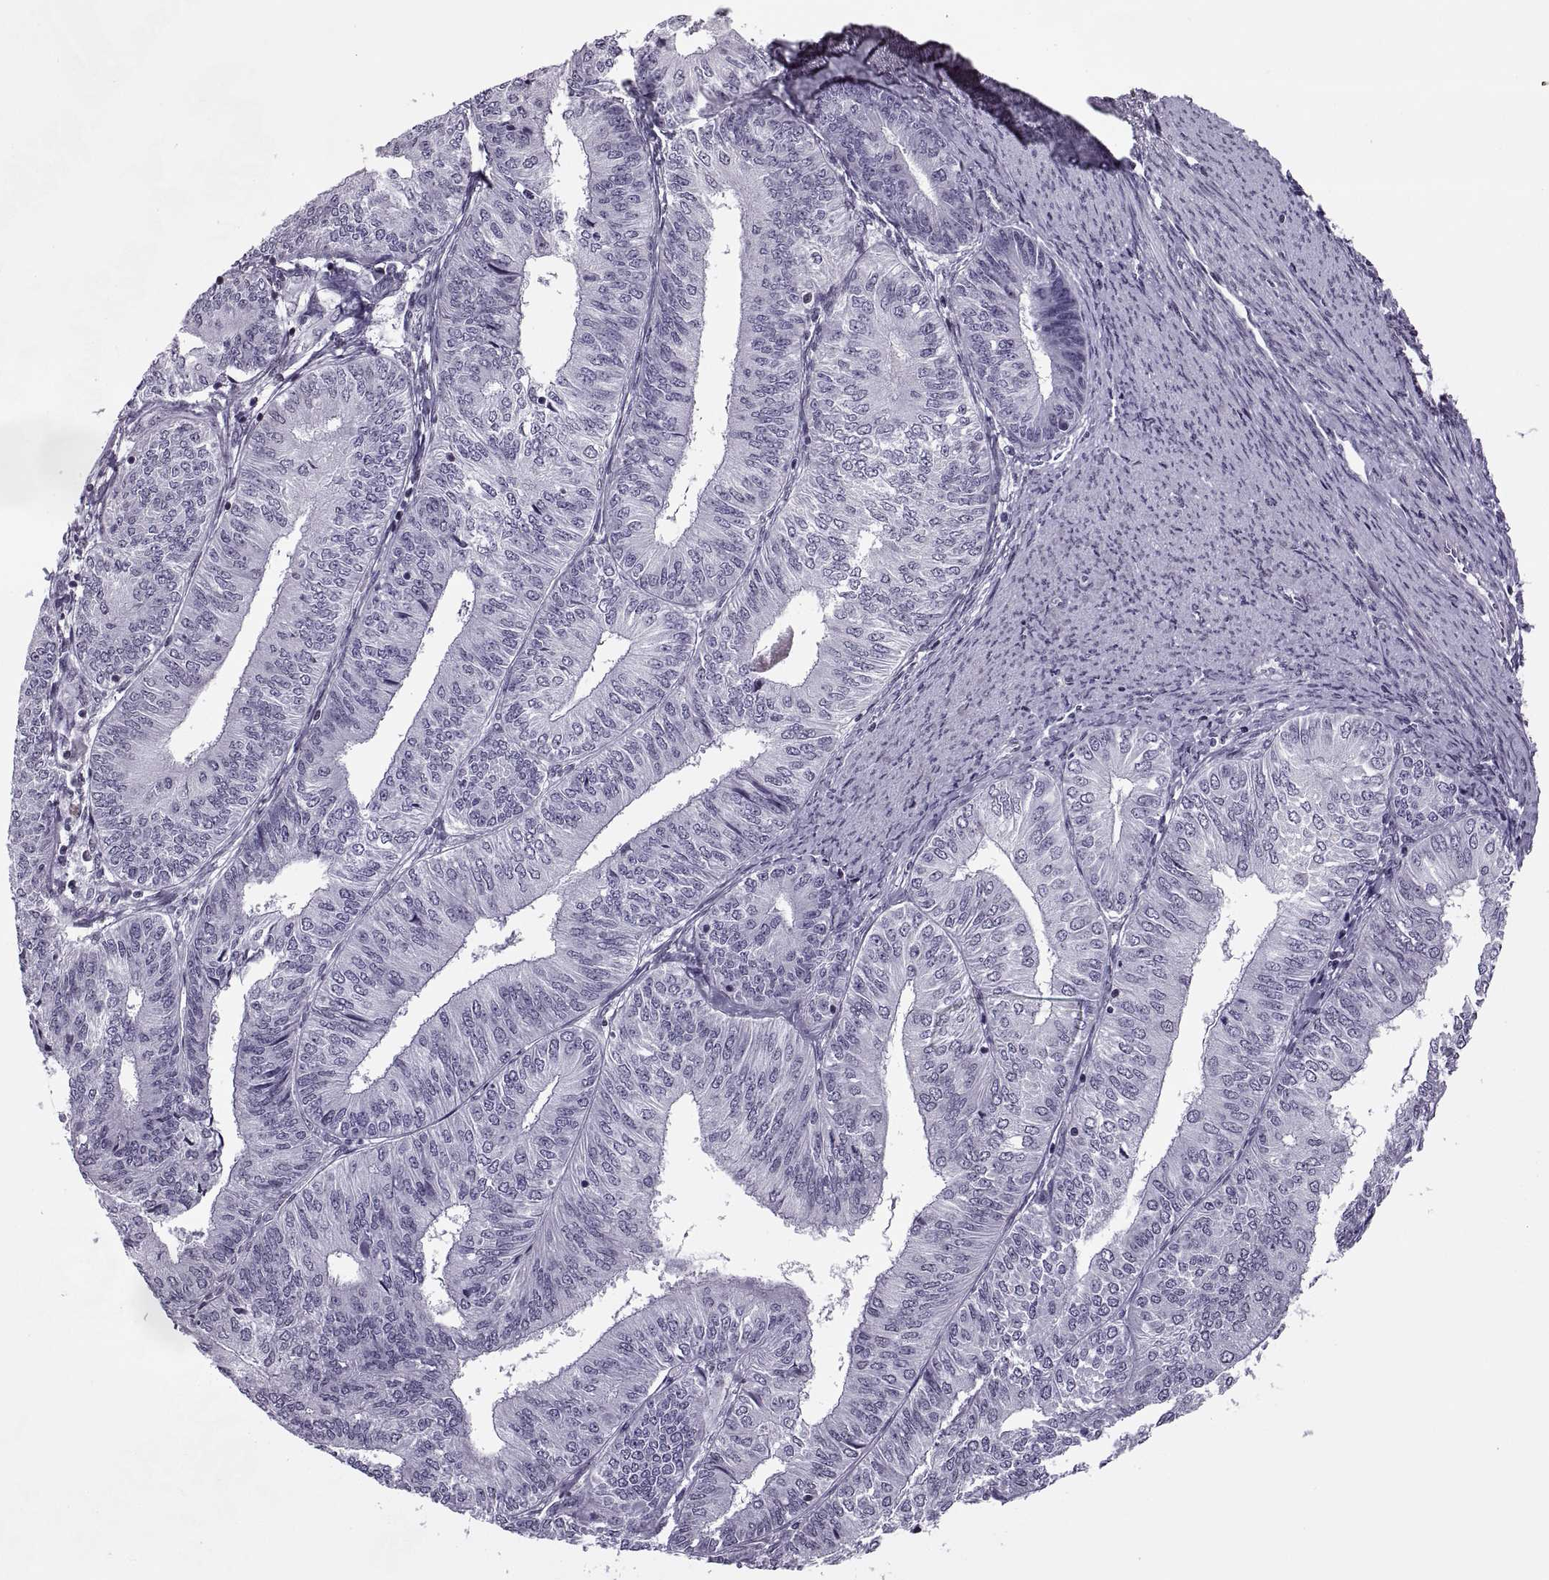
{"staining": {"intensity": "negative", "quantity": "none", "location": "none"}, "tissue": "endometrial cancer", "cell_type": "Tumor cells", "image_type": "cancer", "snomed": [{"axis": "morphology", "description": "Adenocarcinoma, NOS"}, {"axis": "topography", "description": "Endometrium"}], "caption": "This is an immunohistochemistry (IHC) image of human endometrial adenocarcinoma. There is no expression in tumor cells.", "gene": "H1-8", "patient": {"sex": "female", "age": 58}}